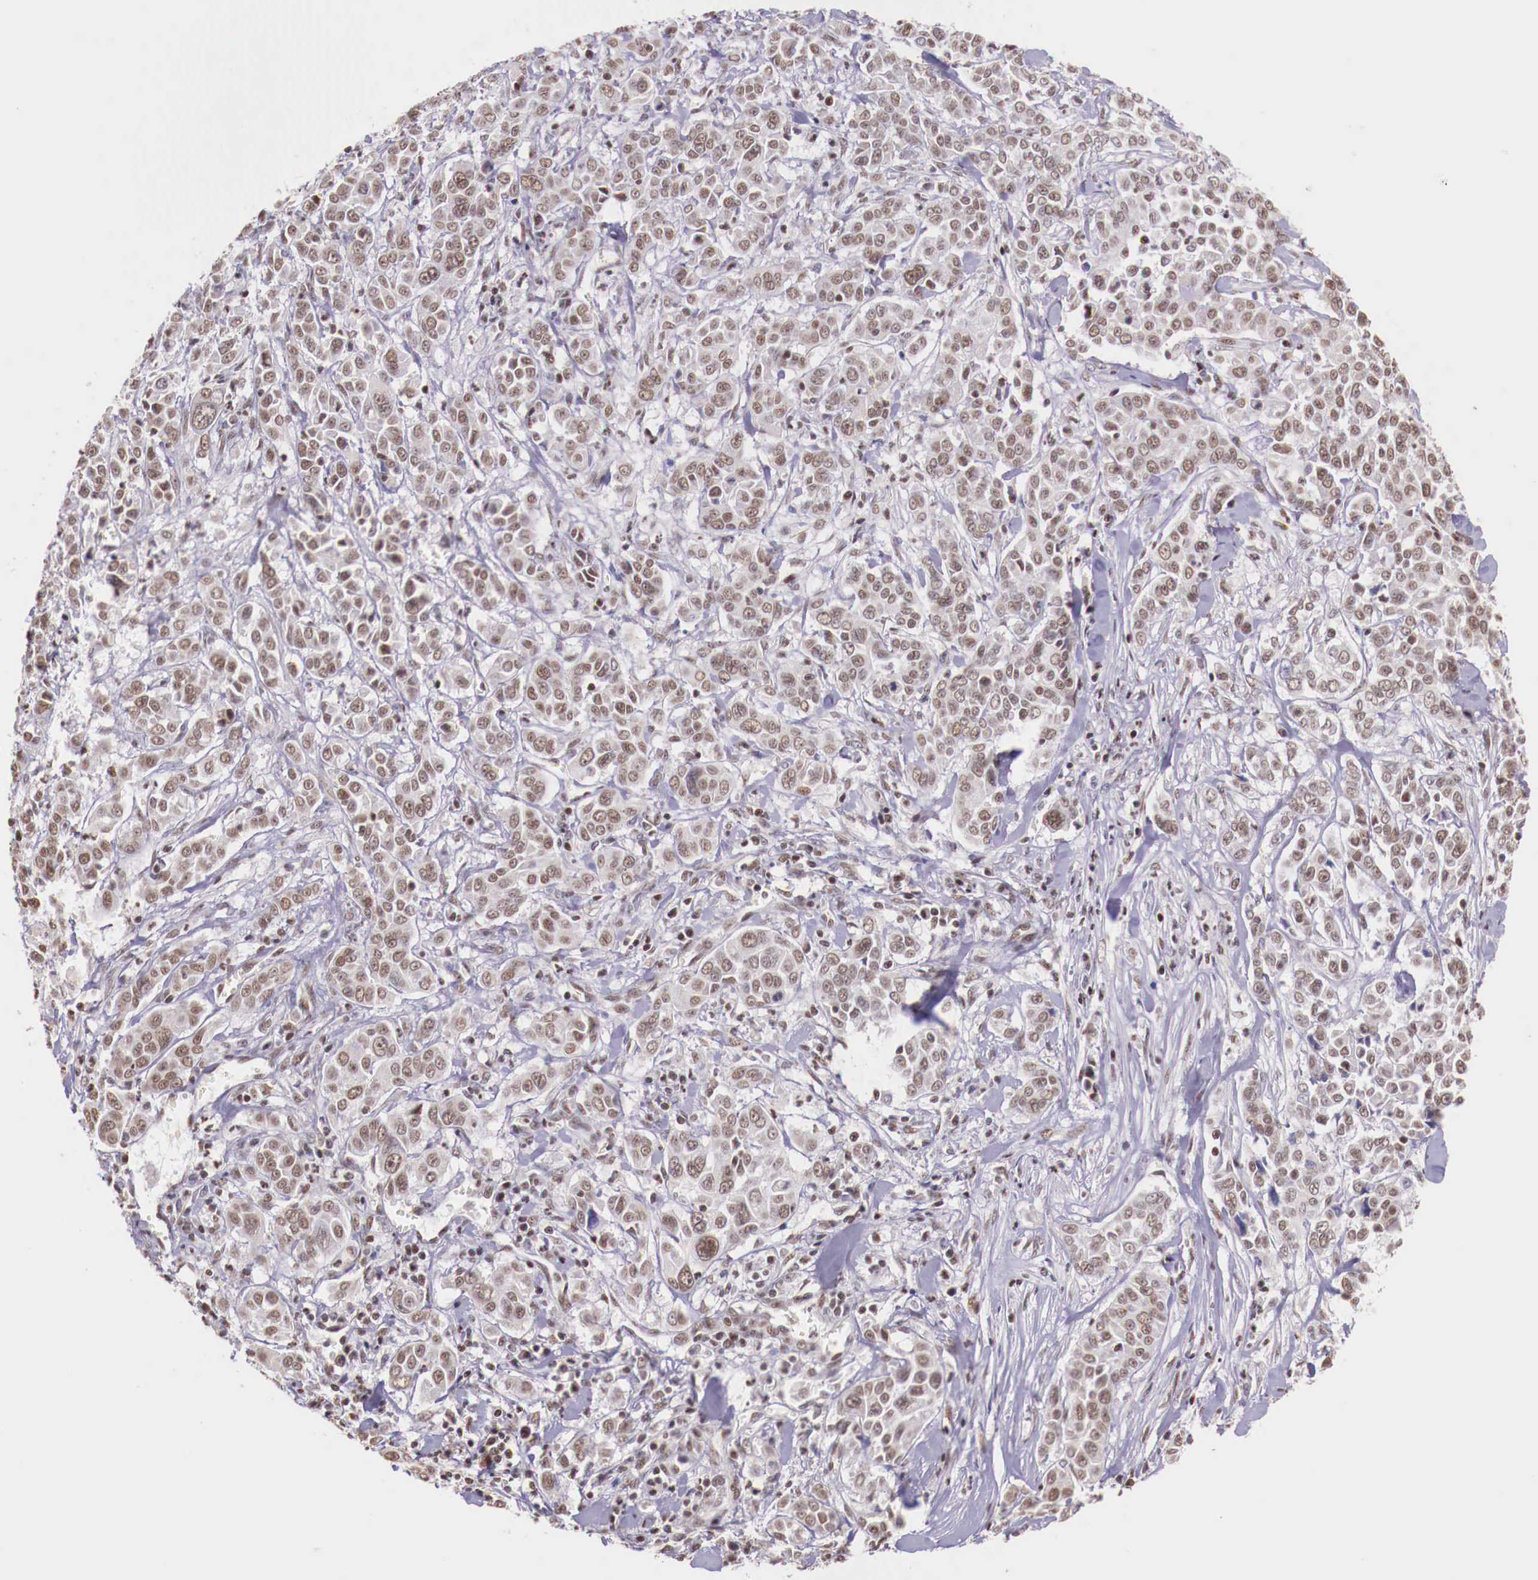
{"staining": {"intensity": "weak", "quantity": "25%-75%", "location": "nuclear"}, "tissue": "pancreatic cancer", "cell_type": "Tumor cells", "image_type": "cancer", "snomed": [{"axis": "morphology", "description": "Adenocarcinoma, NOS"}, {"axis": "topography", "description": "Pancreas"}], "caption": "Pancreatic adenocarcinoma stained with a protein marker exhibits weak staining in tumor cells.", "gene": "SP1", "patient": {"sex": "female", "age": 52}}